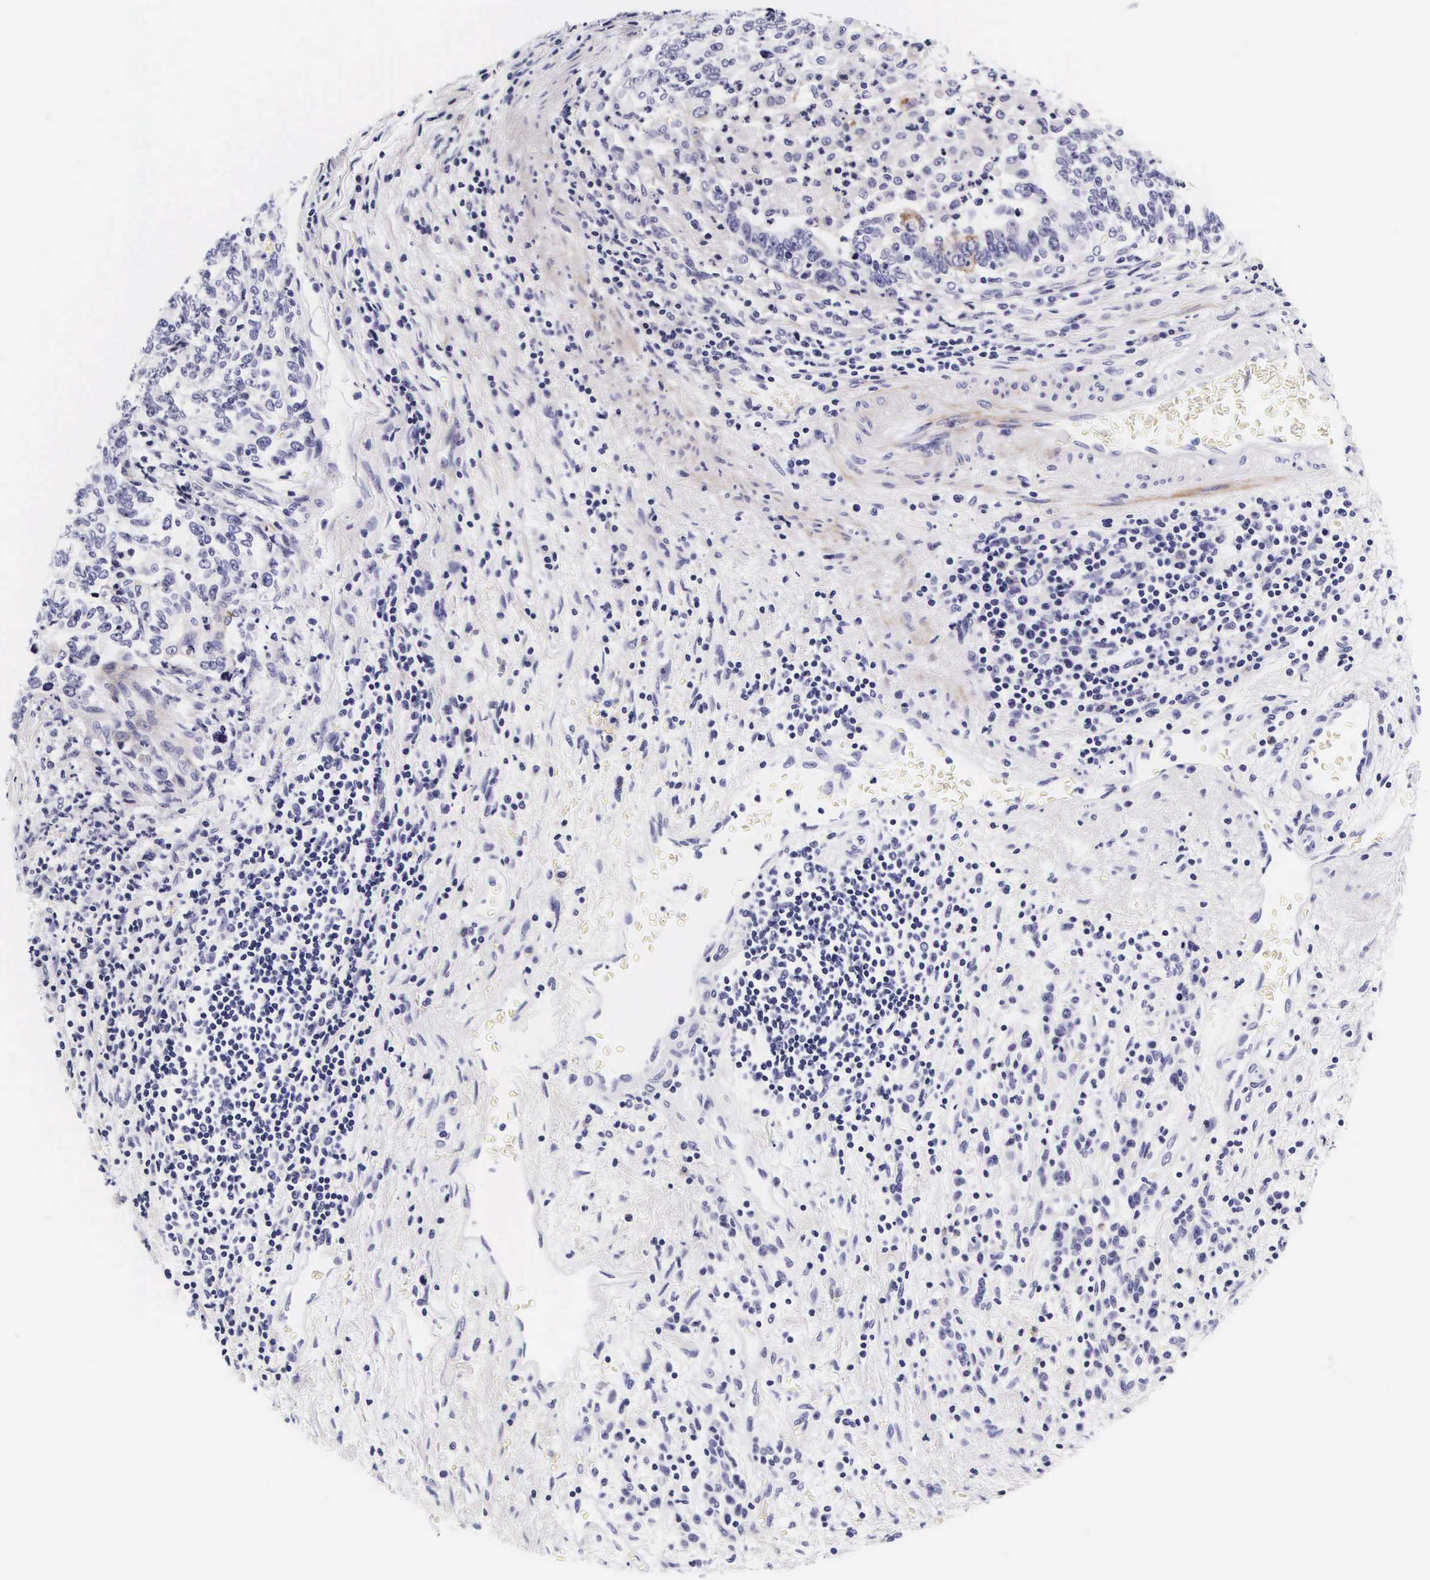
{"staining": {"intensity": "negative", "quantity": "none", "location": "none"}, "tissue": "stomach cancer", "cell_type": "Tumor cells", "image_type": "cancer", "snomed": [{"axis": "morphology", "description": "Adenocarcinoma, NOS"}, {"axis": "topography", "description": "Stomach, upper"}], "caption": "An immunohistochemistry image of adenocarcinoma (stomach) is shown. There is no staining in tumor cells of adenocarcinoma (stomach). The staining was performed using DAB (3,3'-diaminobenzidine) to visualize the protein expression in brown, while the nuclei were stained in blue with hematoxylin (Magnification: 20x).", "gene": "UPRT", "patient": {"sex": "female", "age": 50}}